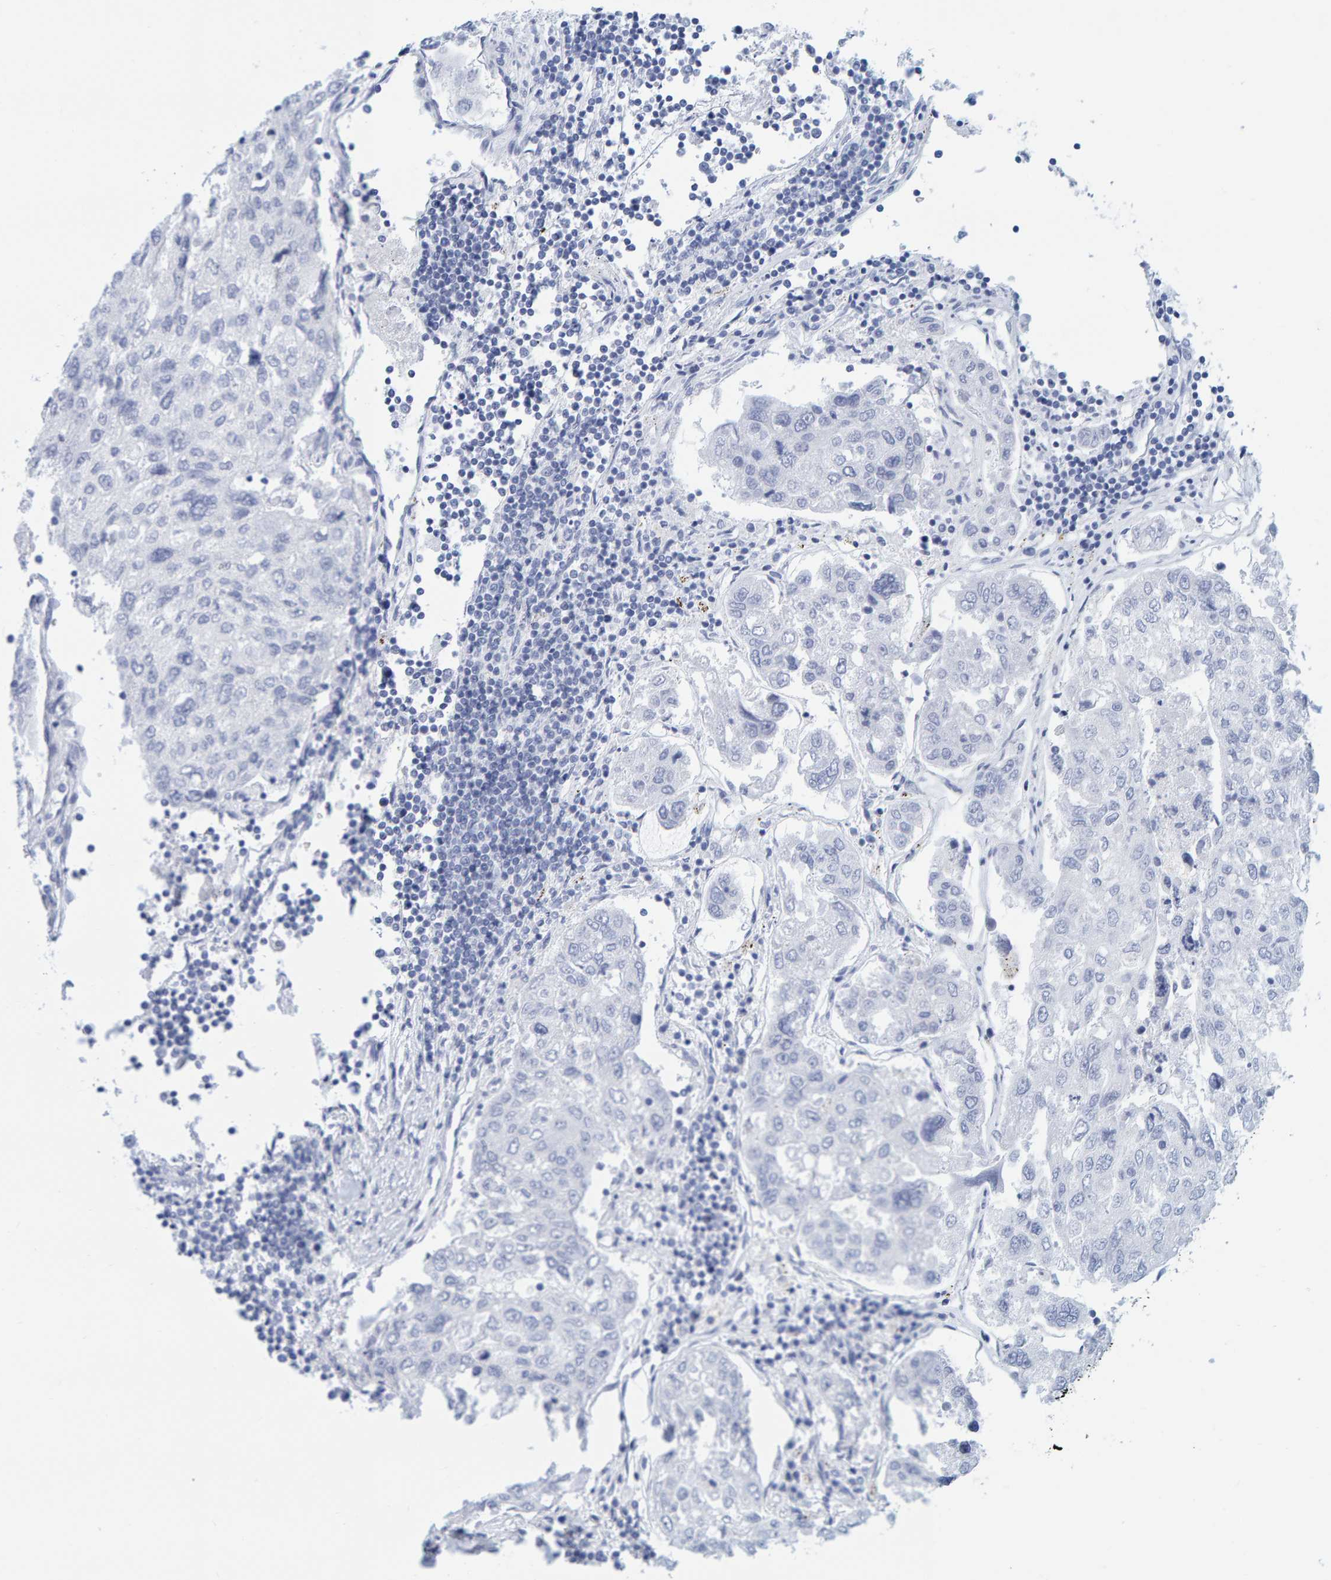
{"staining": {"intensity": "negative", "quantity": "none", "location": "none"}, "tissue": "urothelial cancer", "cell_type": "Tumor cells", "image_type": "cancer", "snomed": [{"axis": "morphology", "description": "Urothelial carcinoma, High grade"}, {"axis": "topography", "description": "Lymph node"}, {"axis": "topography", "description": "Urinary bladder"}], "caption": "Protein analysis of urothelial carcinoma (high-grade) reveals no significant expression in tumor cells.", "gene": "SFTPC", "patient": {"sex": "male", "age": 51}}